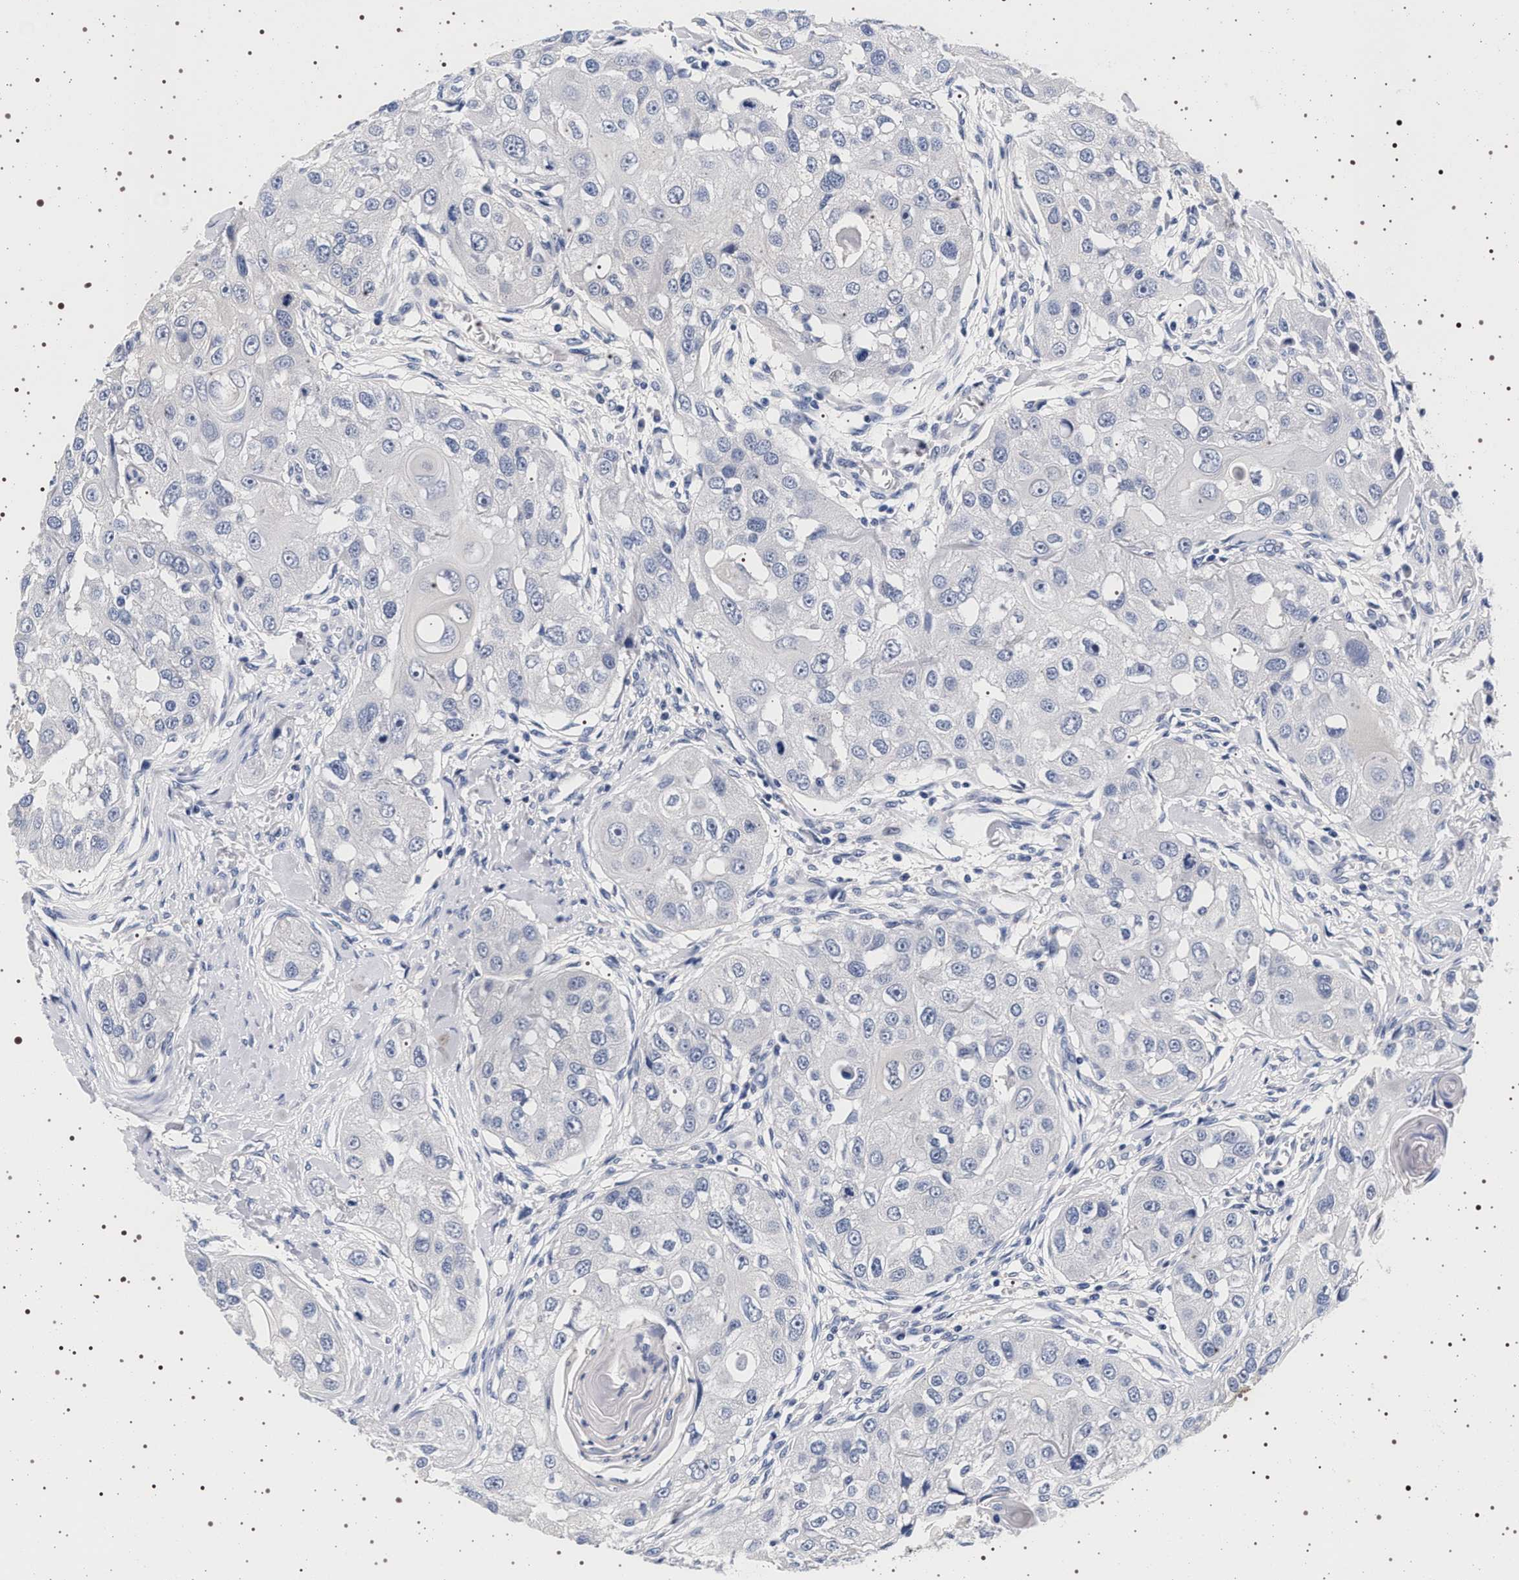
{"staining": {"intensity": "negative", "quantity": "none", "location": "none"}, "tissue": "head and neck cancer", "cell_type": "Tumor cells", "image_type": "cancer", "snomed": [{"axis": "morphology", "description": "Normal tissue, NOS"}, {"axis": "morphology", "description": "Squamous cell carcinoma, NOS"}, {"axis": "topography", "description": "Skeletal muscle"}, {"axis": "topography", "description": "Head-Neck"}], "caption": "IHC photomicrograph of human squamous cell carcinoma (head and neck) stained for a protein (brown), which exhibits no positivity in tumor cells.", "gene": "MAPK10", "patient": {"sex": "male", "age": 51}}